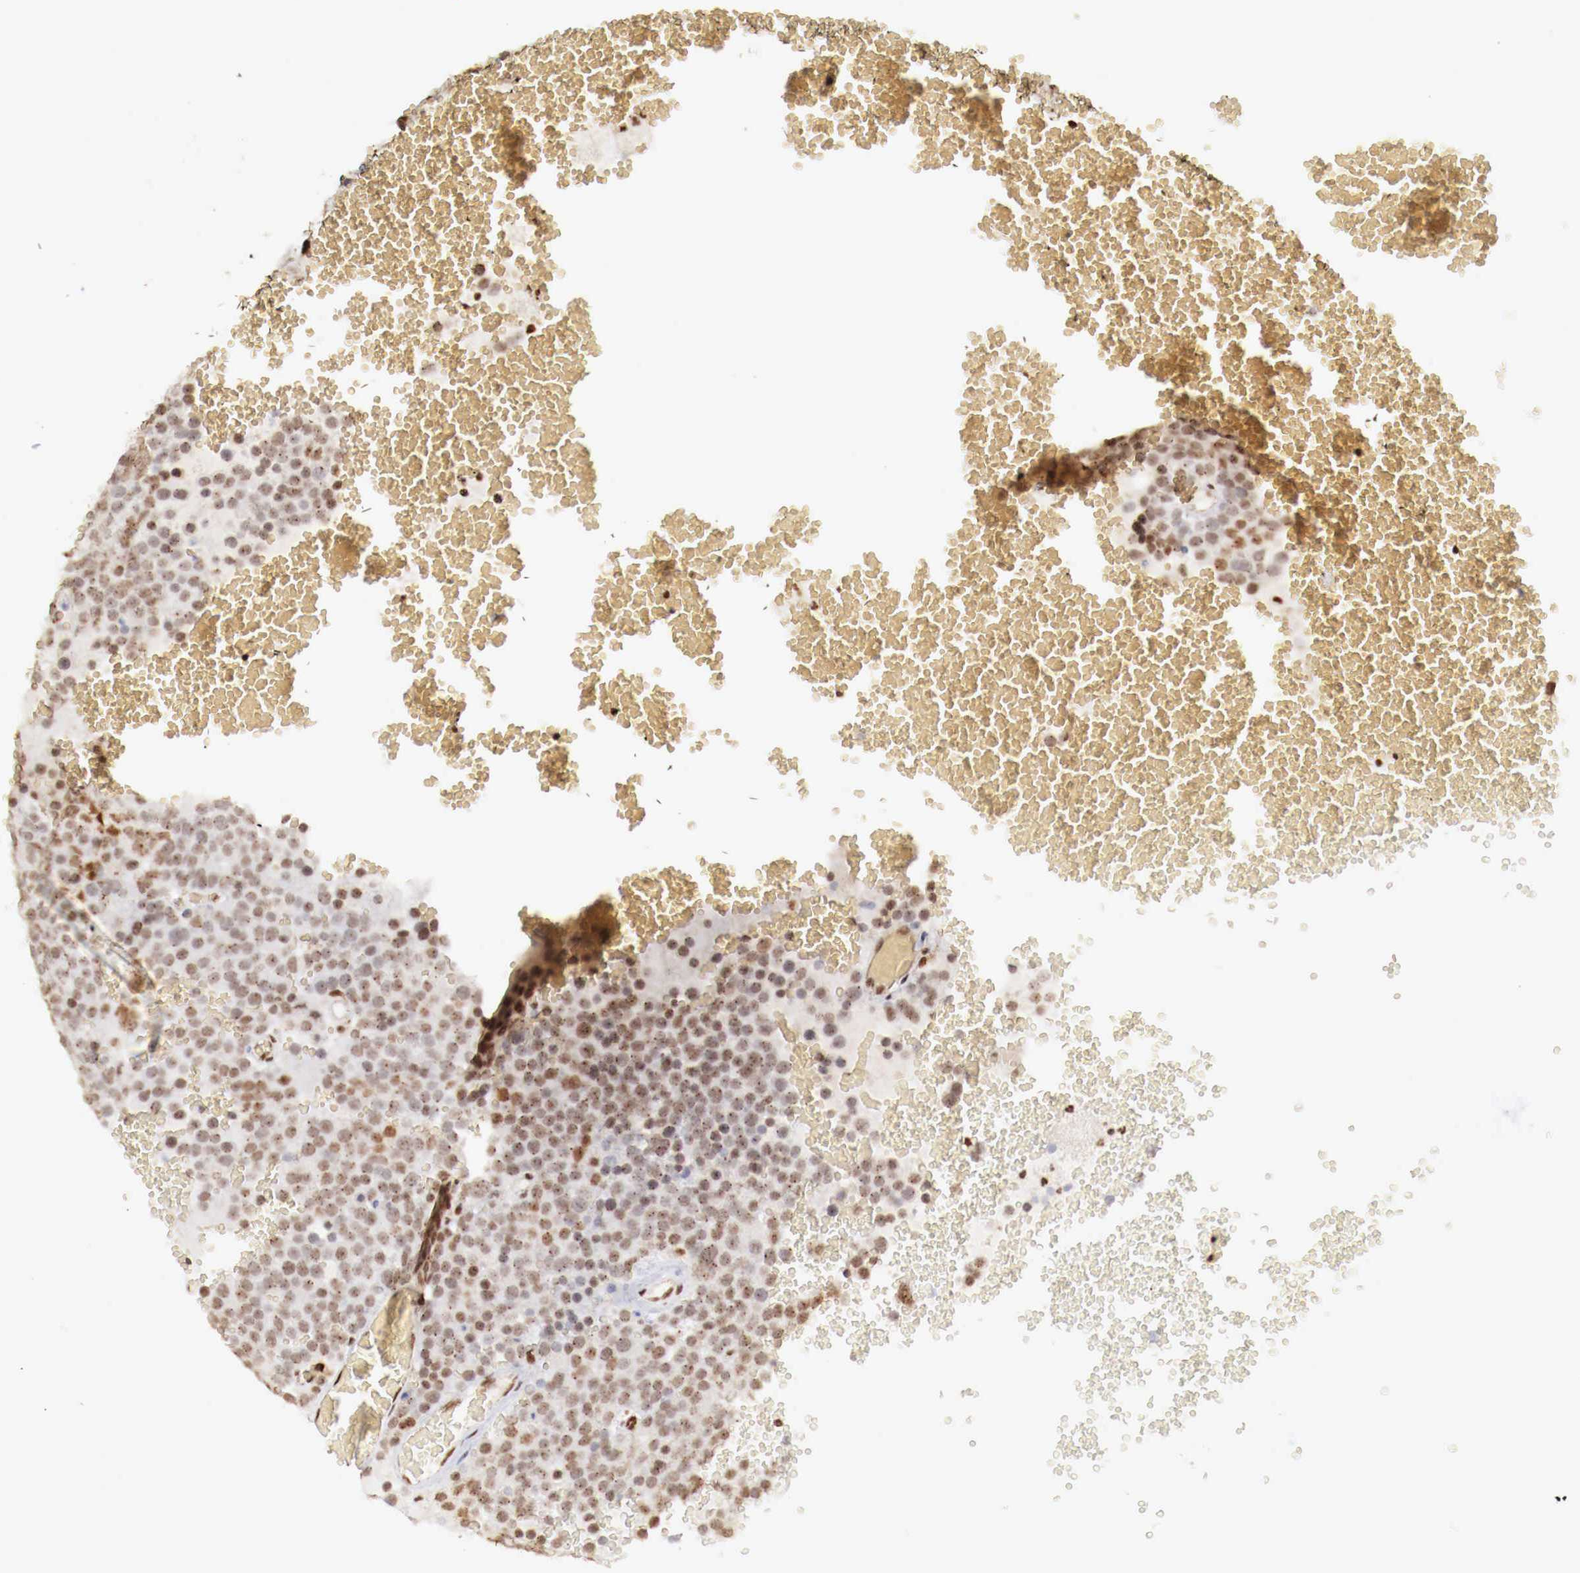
{"staining": {"intensity": "weak", "quantity": ">75%", "location": "nuclear"}, "tissue": "testis cancer", "cell_type": "Tumor cells", "image_type": "cancer", "snomed": [{"axis": "morphology", "description": "Seminoma, NOS"}, {"axis": "topography", "description": "Testis"}], "caption": "Testis cancer tissue demonstrates weak nuclear expression in about >75% of tumor cells, visualized by immunohistochemistry. The staining was performed using DAB, with brown indicating positive protein expression. Nuclei are stained blue with hematoxylin.", "gene": "MAX", "patient": {"sex": "male", "age": 71}}